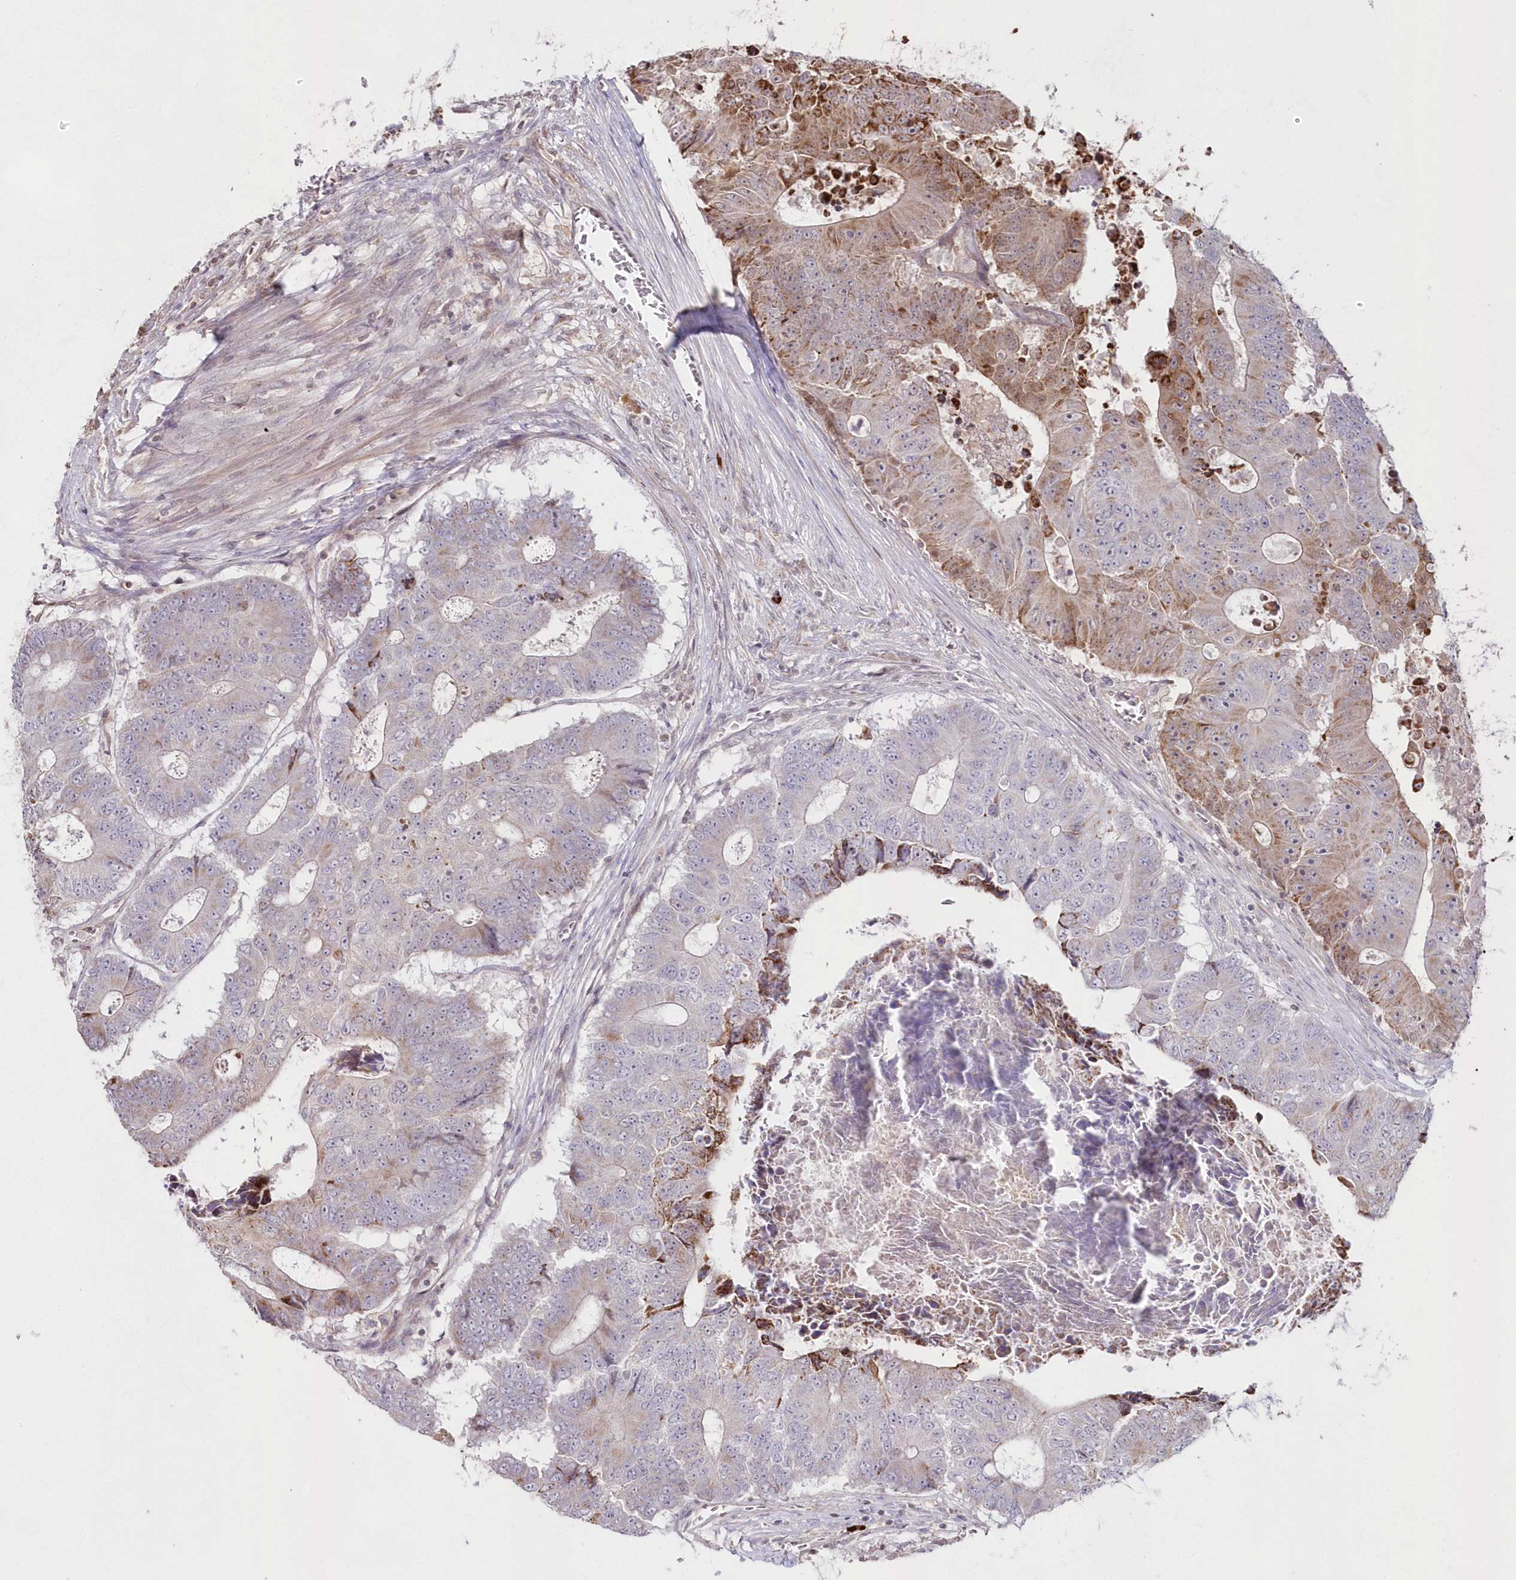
{"staining": {"intensity": "moderate", "quantity": "<25%", "location": "cytoplasmic/membranous"}, "tissue": "colorectal cancer", "cell_type": "Tumor cells", "image_type": "cancer", "snomed": [{"axis": "morphology", "description": "Adenocarcinoma, NOS"}, {"axis": "topography", "description": "Colon"}], "caption": "A photomicrograph showing moderate cytoplasmic/membranous positivity in approximately <25% of tumor cells in colorectal cancer, as visualized by brown immunohistochemical staining.", "gene": "IMPA1", "patient": {"sex": "male", "age": 87}}